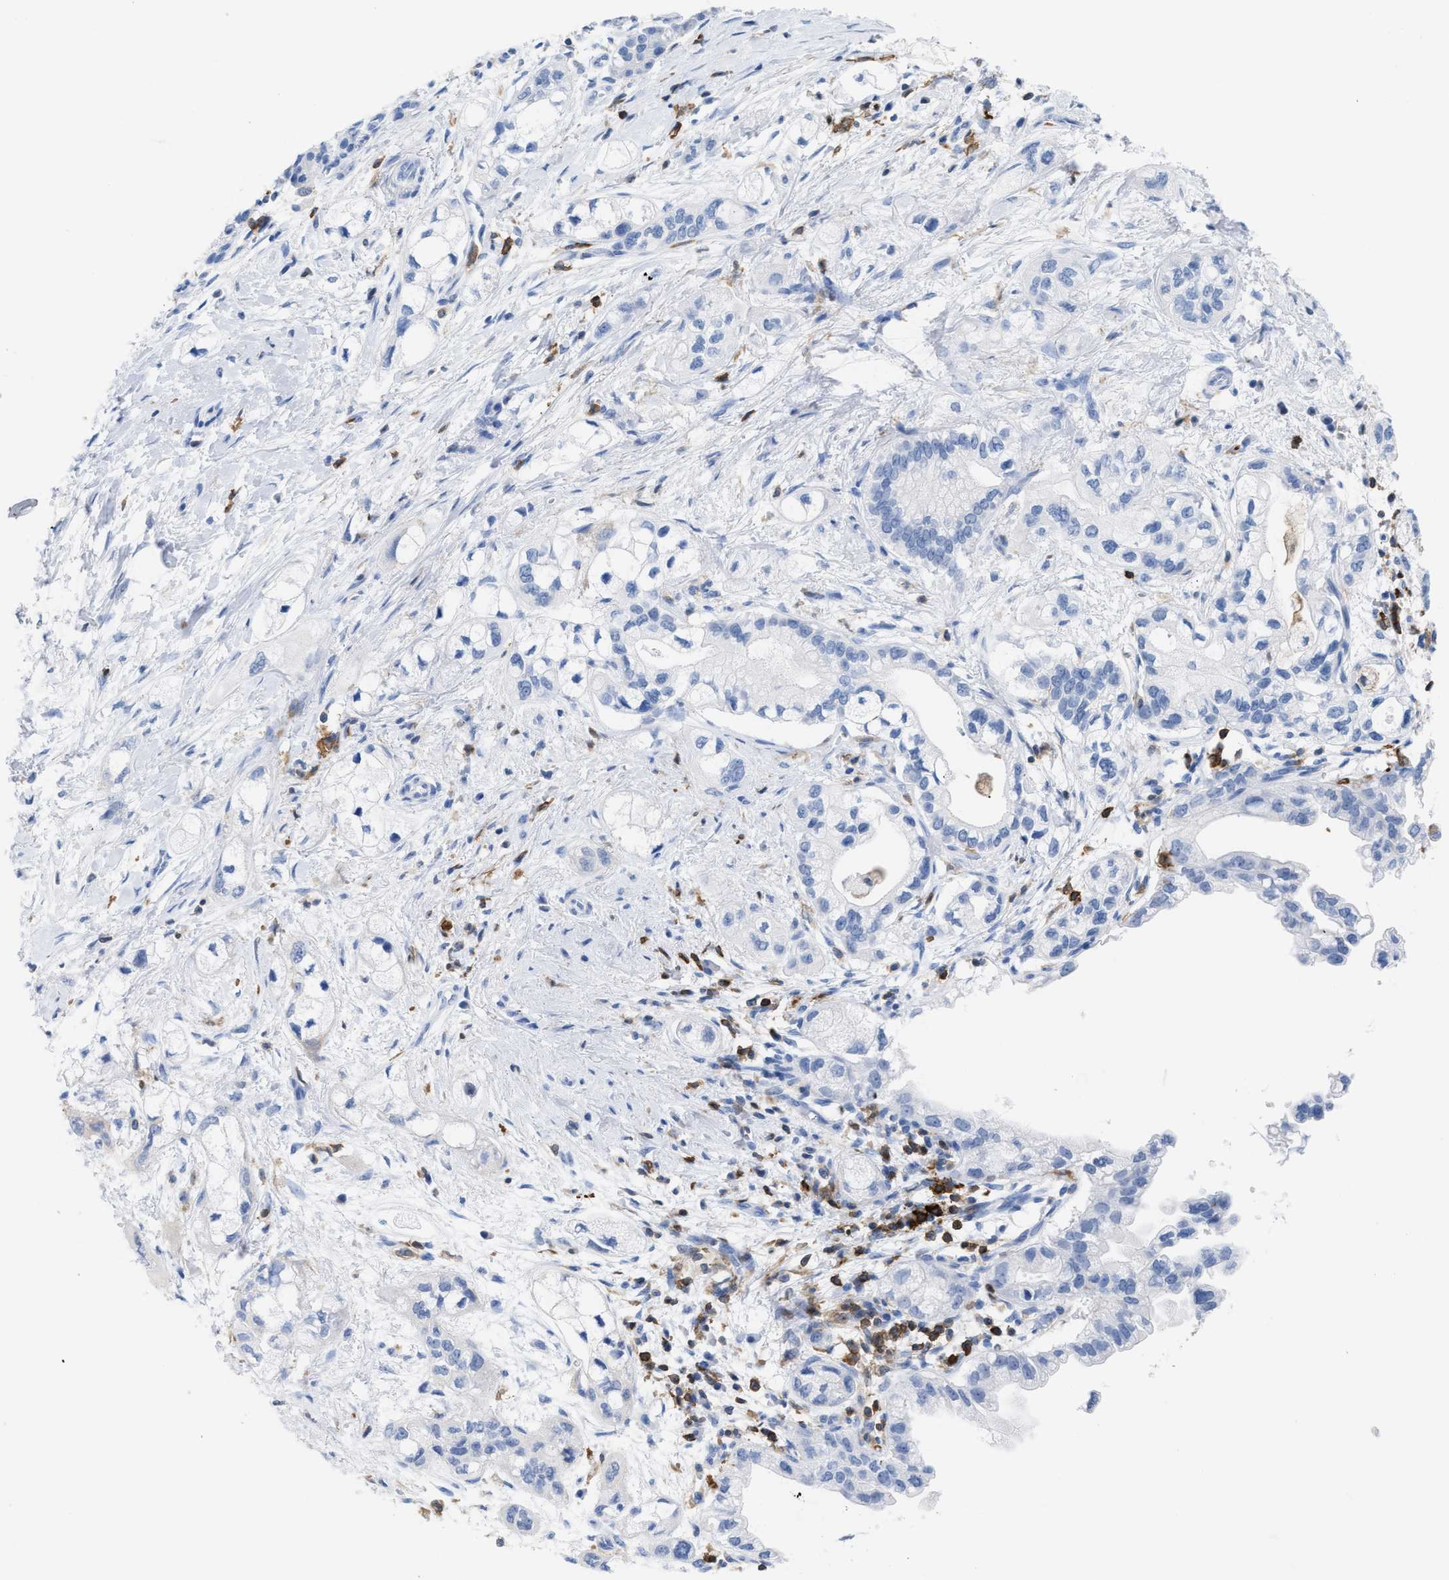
{"staining": {"intensity": "negative", "quantity": "none", "location": "none"}, "tissue": "pancreatic cancer", "cell_type": "Tumor cells", "image_type": "cancer", "snomed": [{"axis": "morphology", "description": "Adenocarcinoma, NOS"}, {"axis": "topography", "description": "Pancreas"}], "caption": "This is a photomicrograph of immunohistochemistry staining of adenocarcinoma (pancreatic), which shows no positivity in tumor cells.", "gene": "LCP1", "patient": {"sex": "male", "age": 74}}